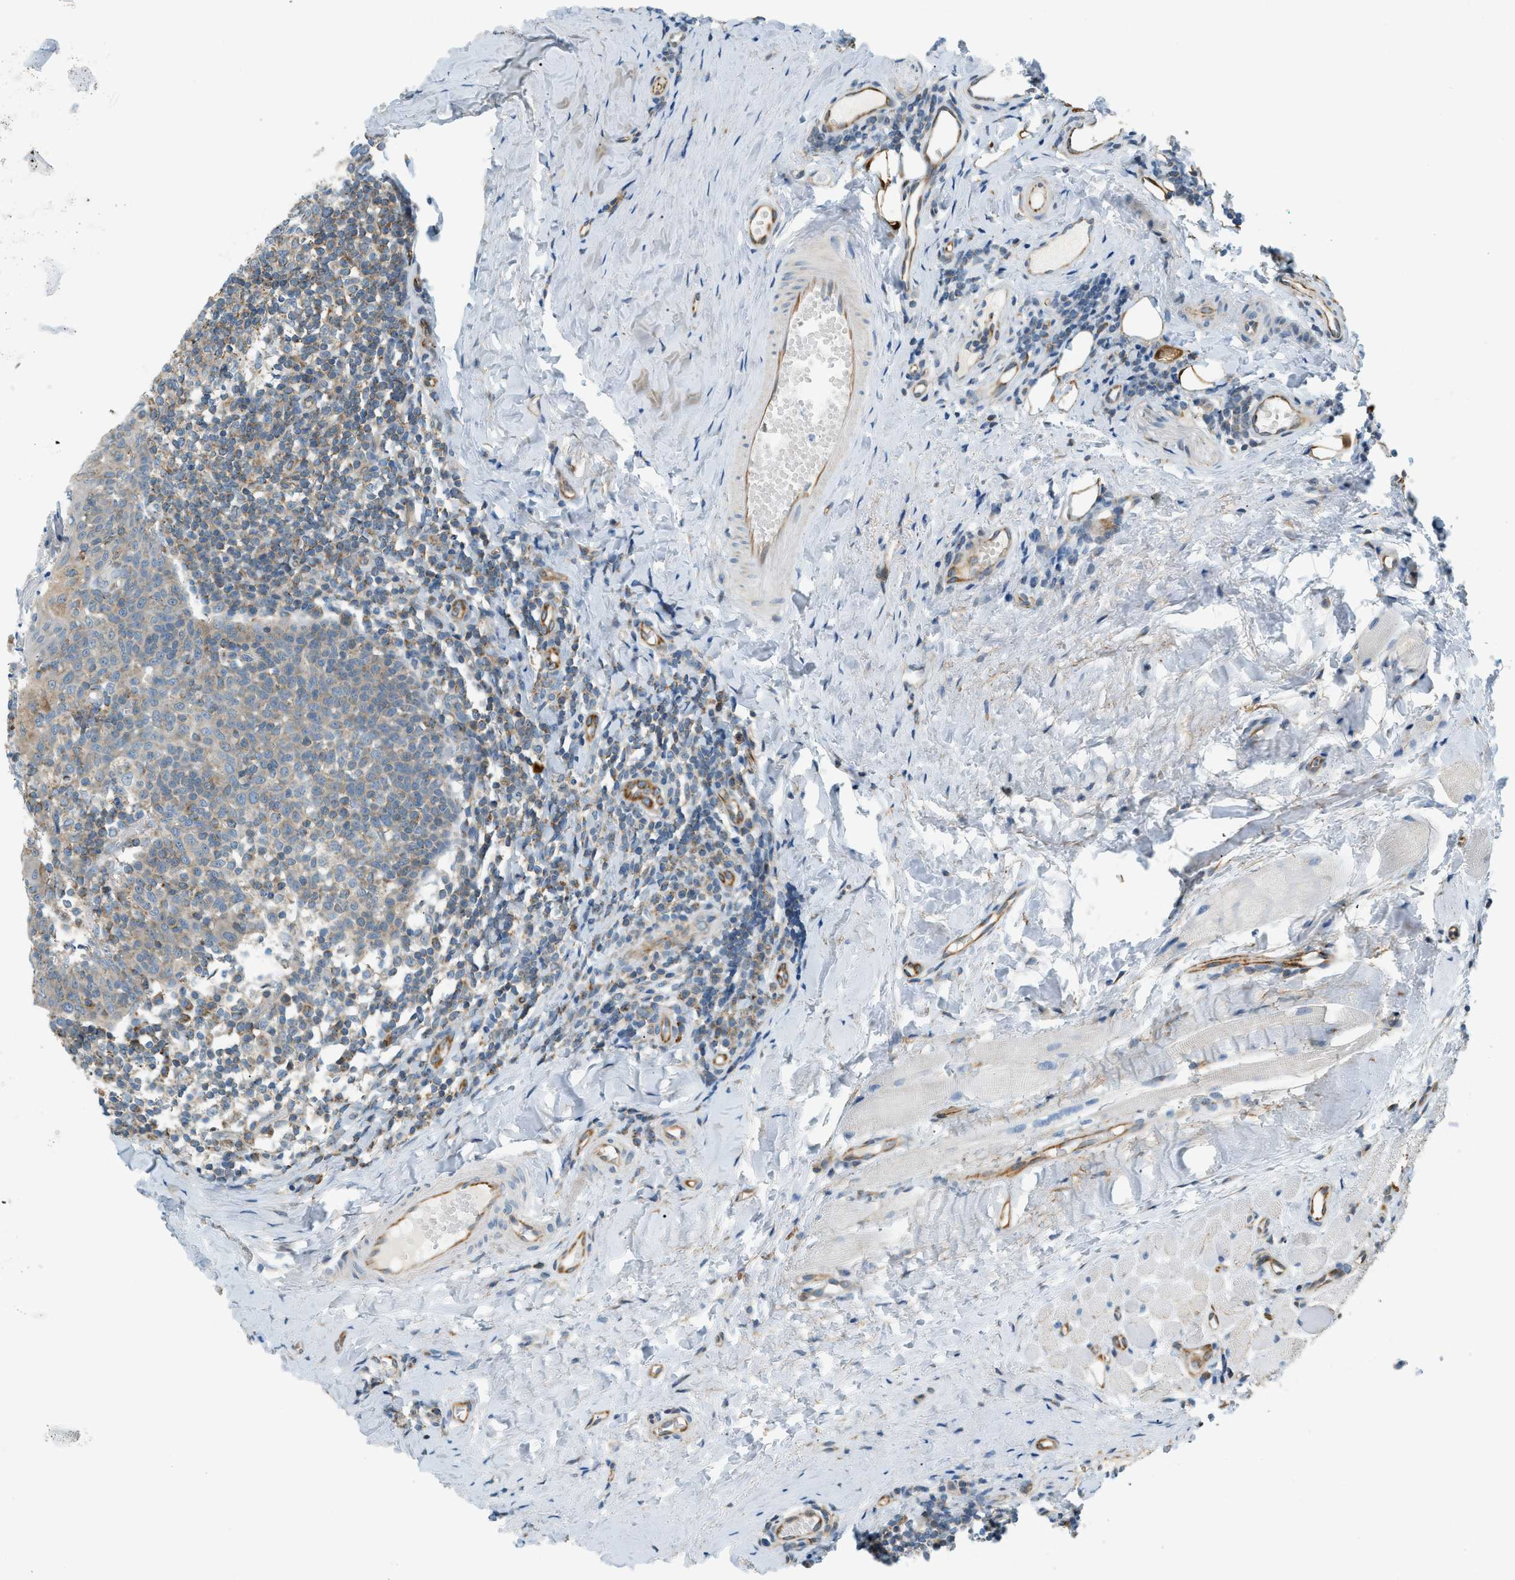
{"staining": {"intensity": "weak", "quantity": "25%-75%", "location": "cytoplasmic/membranous"}, "tissue": "tonsil", "cell_type": "Germinal center cells", "image_type": "normal", "snomed": [{"axis": "morphology", "description": "Normal tissue, NOS"}, {"axis": "topography", "description": "Tonsil"}], "caption": "Weak cytoplasmic/membranous staining is seen in approximately 25%-75% of germinal center cells in benign tonsil.", "gene": "PIGG", "patient": {"sex": "female", "age": 19}}